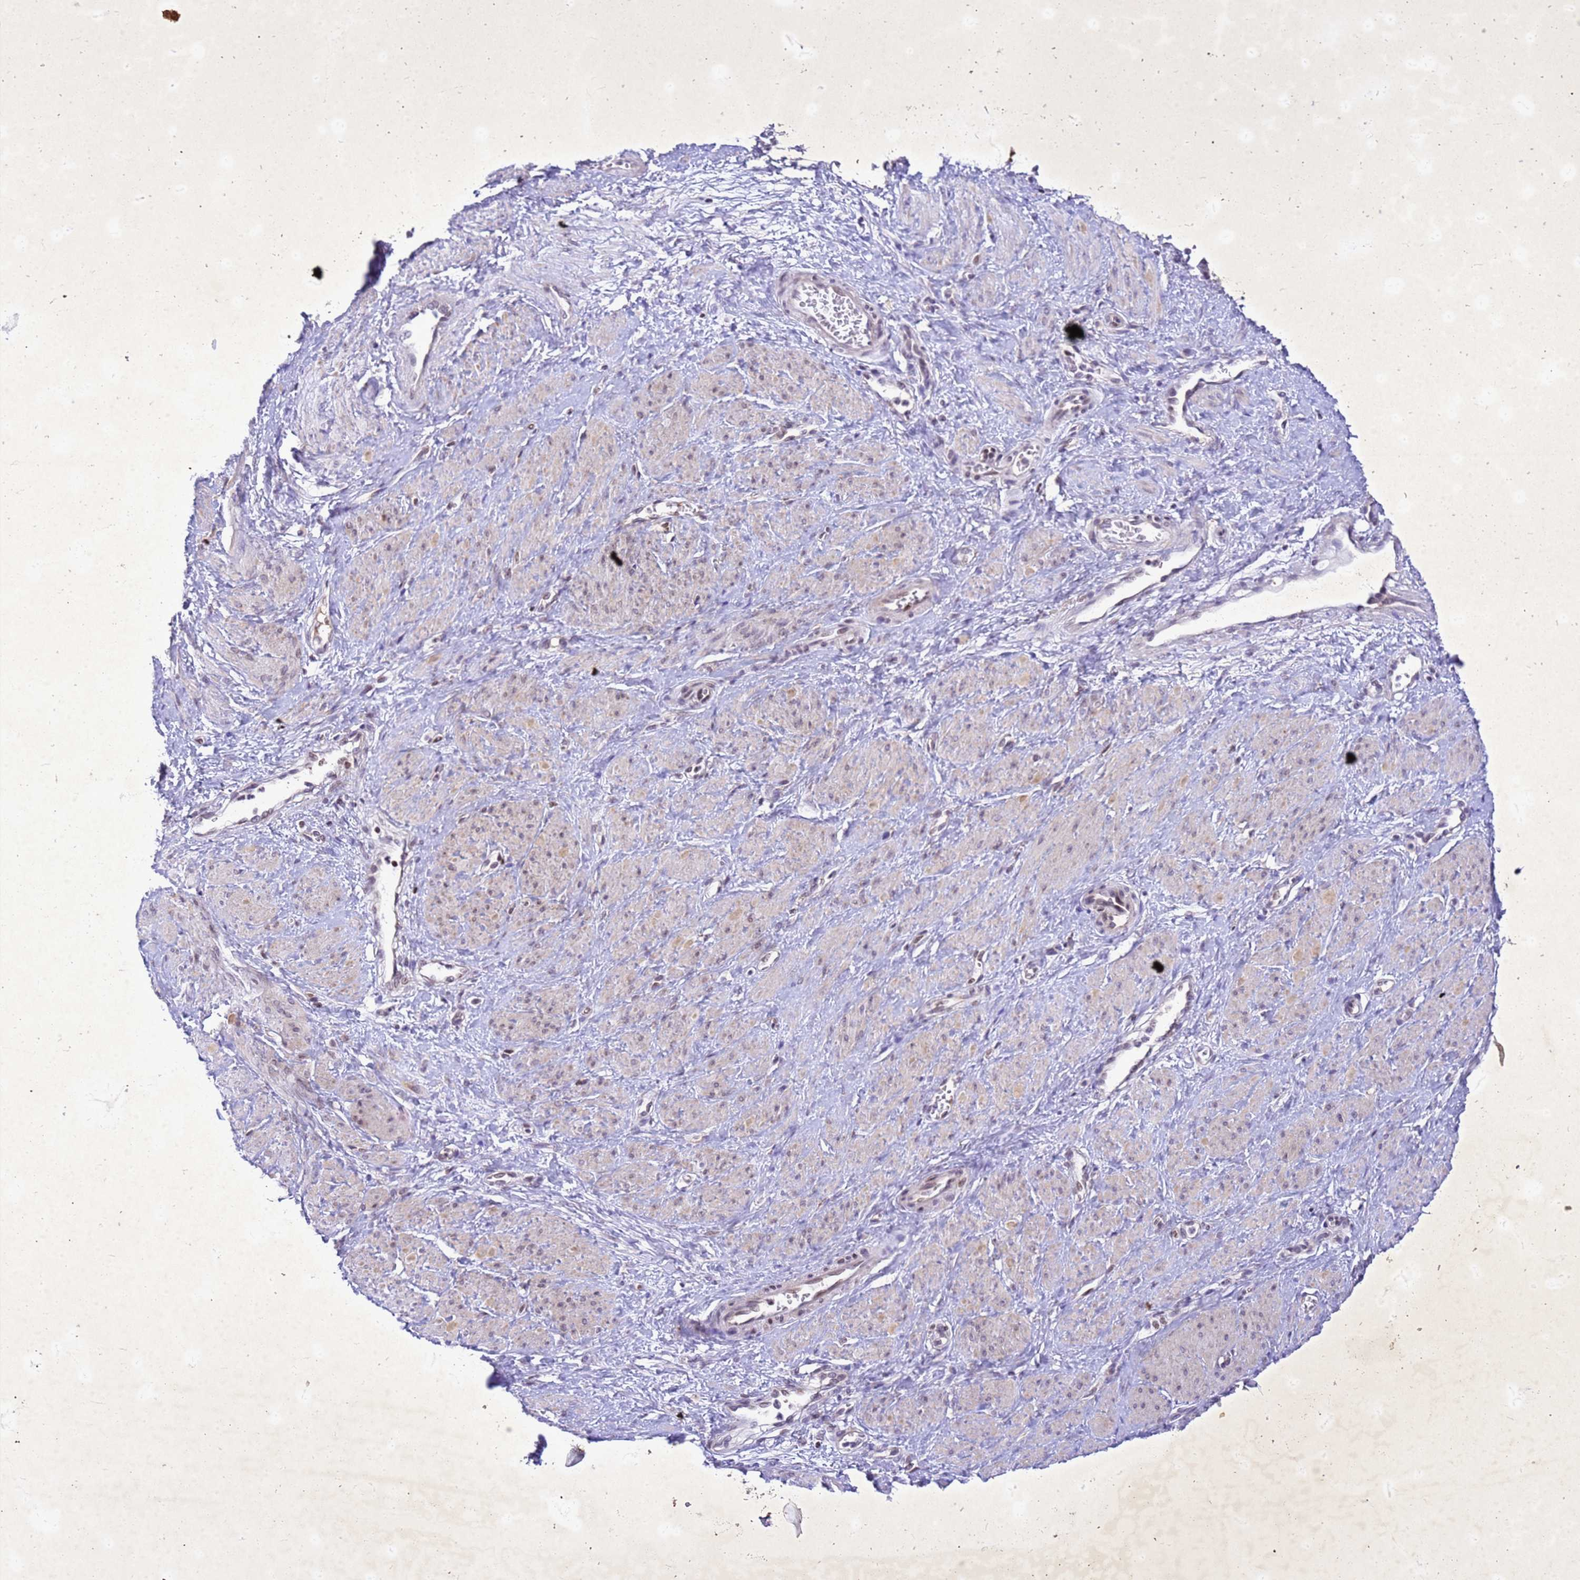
{"staining": {"intensity": "weak", "quantity": "25%-75%", "location": "nuclear"}, "tissue": "smooth muscle", "cell_type": "Smooth muscle cells", "image_type": "normal", "snomed": [{"axis": "morphology", "description": "Normal tissue, NOS"}, {"axis": "topography", "description": "Smooth muscle"}, {"axis": "topography", "description": "Uterus"}], "caption": "About 25%-75% of smooth muscle cells in normal smooth muscle exhibit weak nuclear protein staining as visualized by brown immunohistochemical staining.", "gene": "COPS9", "patient": {"sex": "female", "age": 39}}